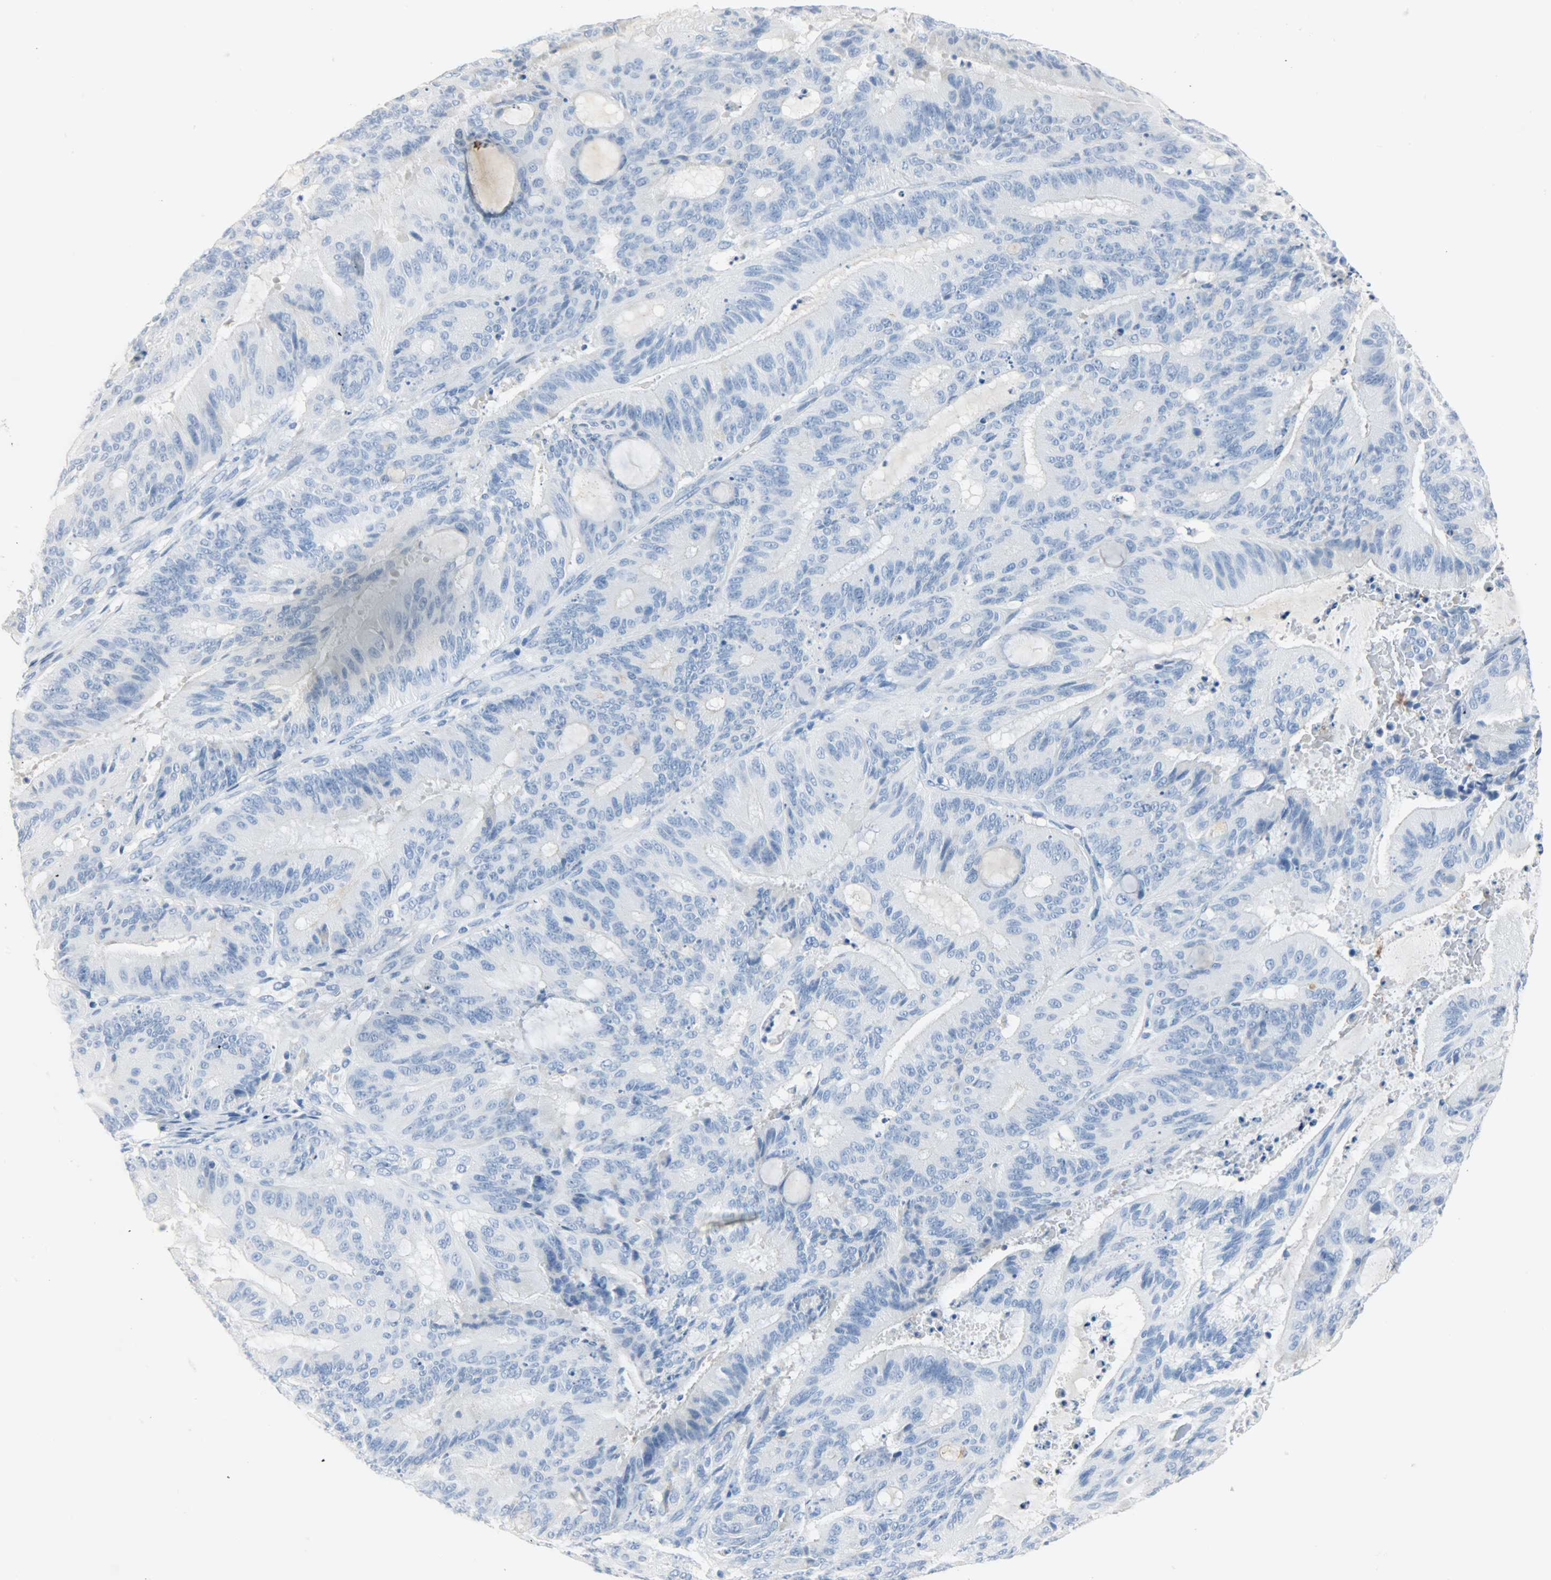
{"staining": {"intensity": "negative", "quantity": "none", "location": "none"}, "tissue": "liver cancer", "cell_type": "Tumor cells", "image_type": "cancer", "snomed": [{"axis": "morphology", "description": "Cholangiocarcinoma"}, {"axis": "topography", "description": "Liver"}], "caption": "Immunohistochemical staining of liver cancer (cholangiocarcinoma) displays no significant expression in tumor cells.", "gene": "CA3", "patient": {"sex": "female", "age": 73}}